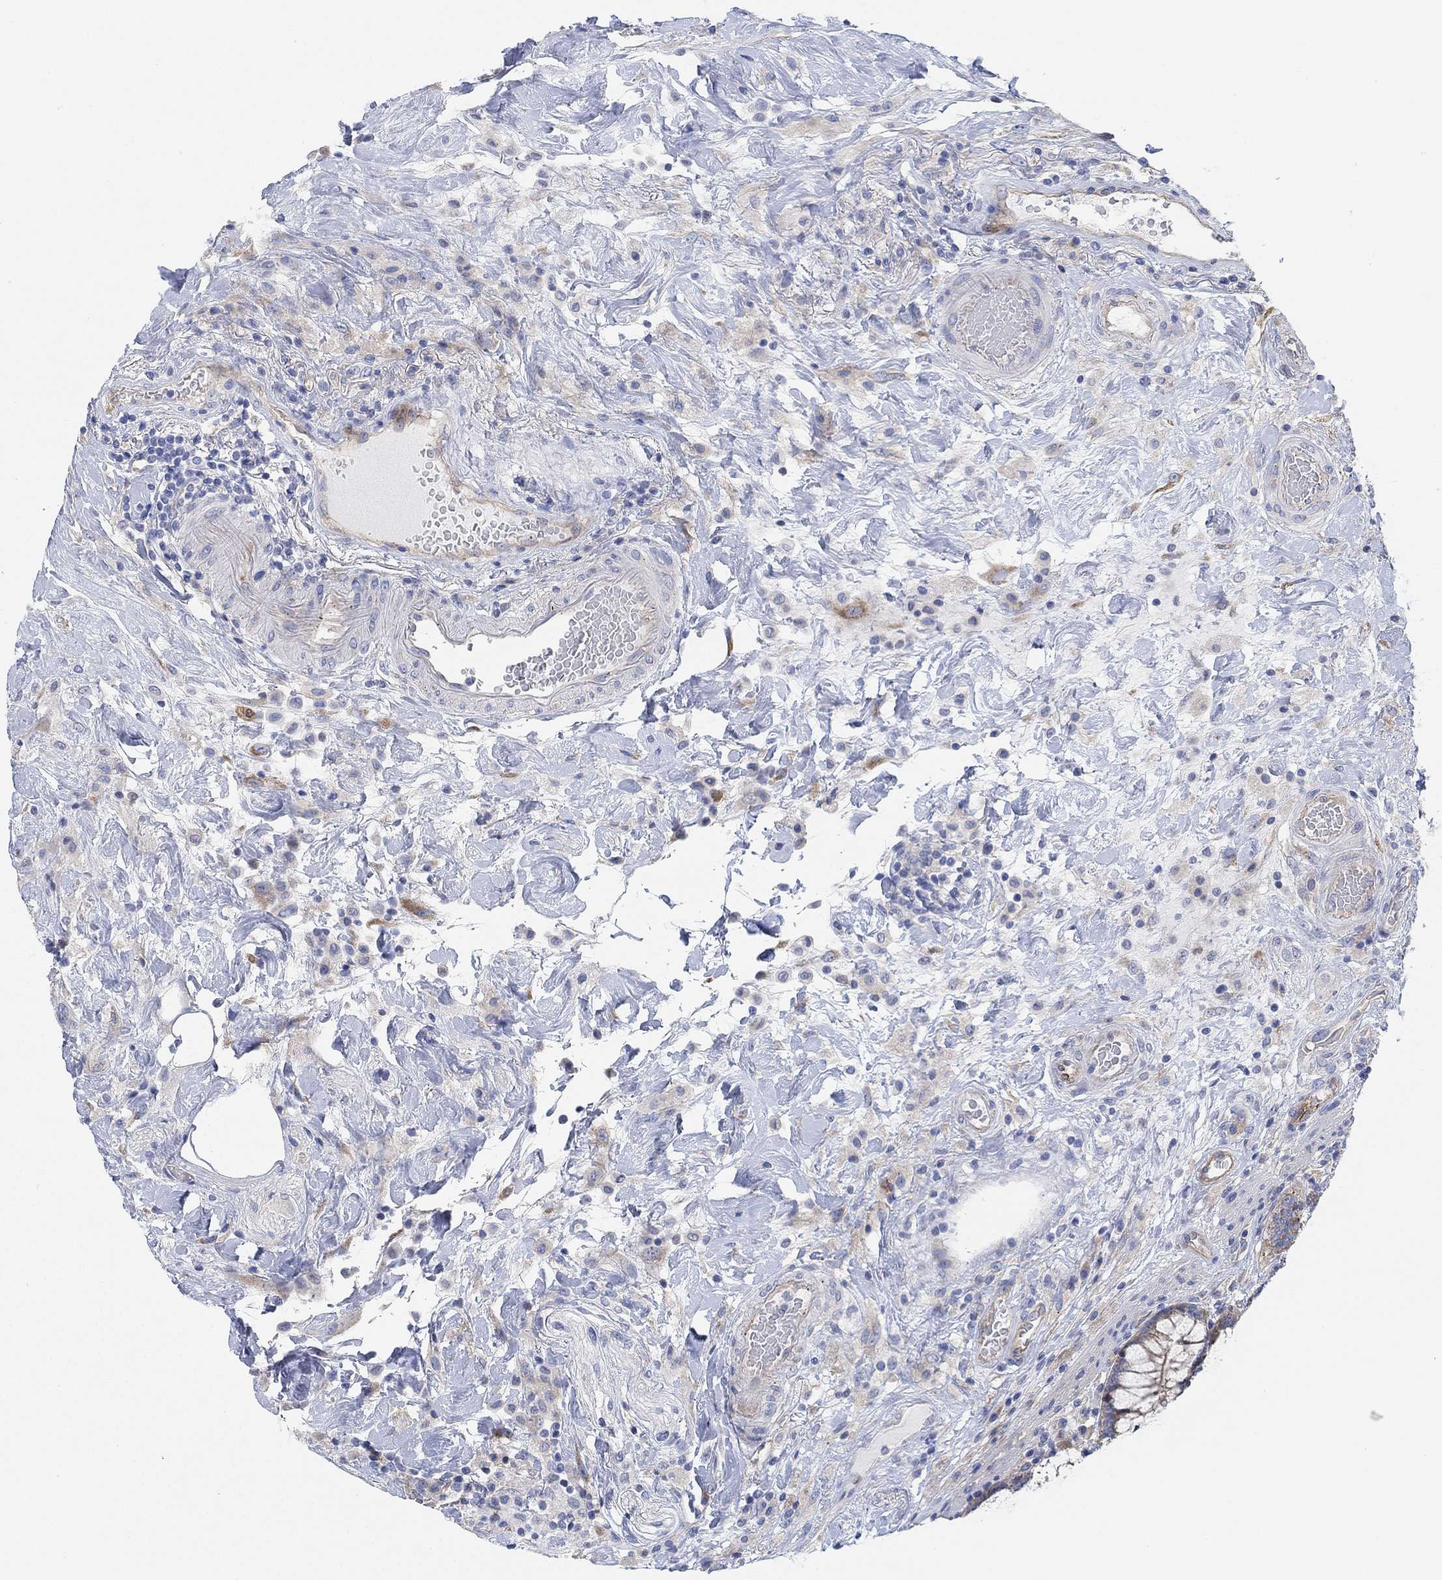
{"staining": {"intensity": "strong", "quantity": "<25%", "location": "cytoplasmic/membranous"}, "tissue": "colorectal cancer", "cell_type": "Tumor cells", "image_type": "cancer", "snomed": [{"axis": "morphology", "description": "Adenocarcinoma, NOS"}, {"axis": "topography", "description": "Colon"}], "caption": "Protein staining of colorectal cancer (adenocarcinoma) tissue reveals strong cytoplasmic/membranous positivity in about <25% of tumor cells. Using DAB (brown) and hematoxylin (blue) stains, captured at high magnification using brightfield microscopy.", "gene": "RGS1", "patient": {"sex": "female", "age": 69}}